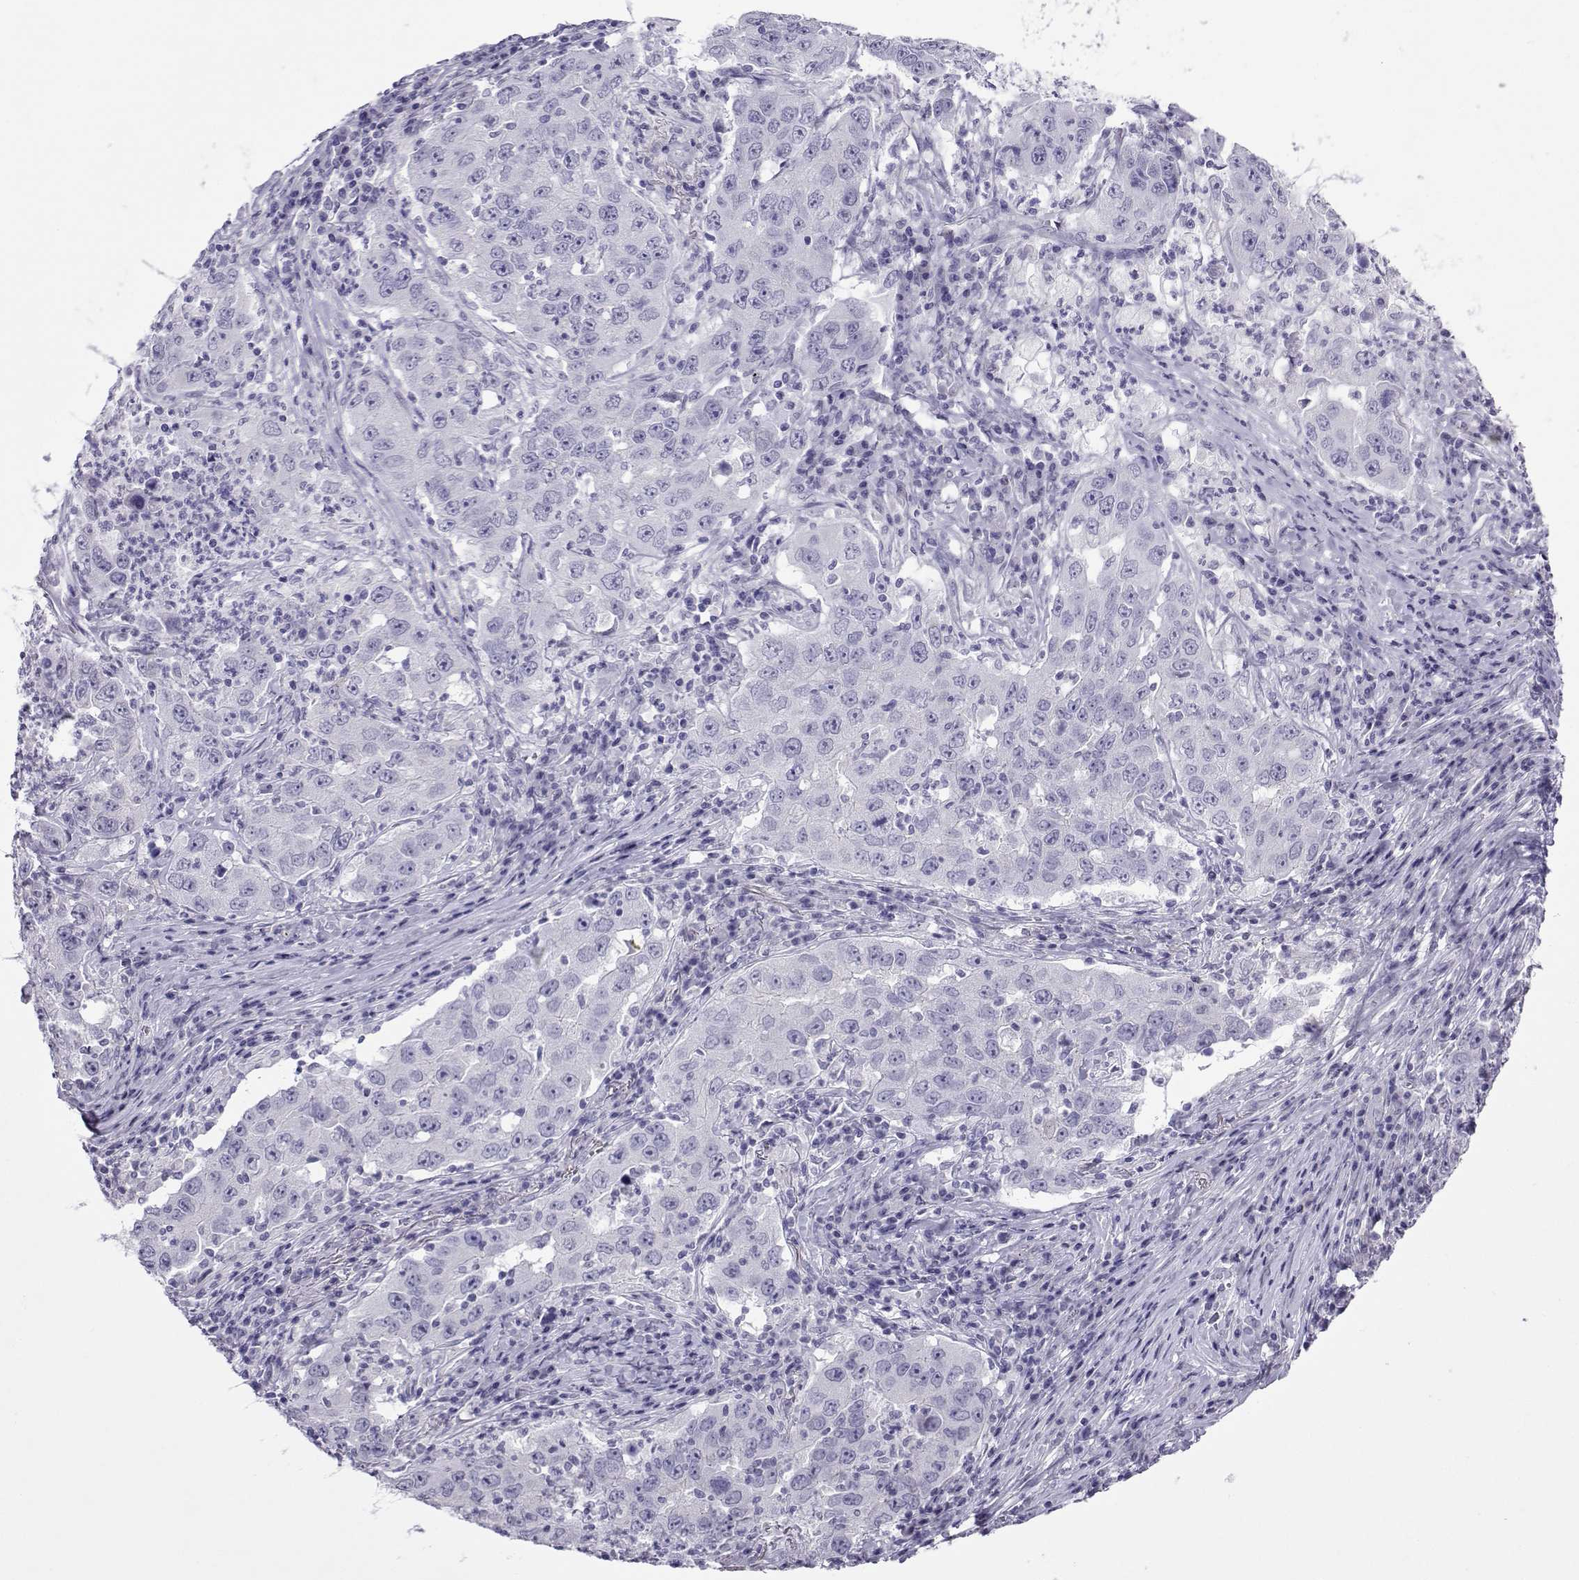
{"staining": {"intensity": "negative", "quantity": "none", "location": "none"}, "tissue": "lung cancer", "cell_type": "Tumor cells", "image_type": "cancer", "snomed": [{"axis": "morphology", "description": "Adenocarcinoma, NOS"}, {"axis": "topography", "description": "Lung"}], "caption": "Micrograph shows no protein staining in tumor cells of adenocarcinoma (lung) tissue.", "gene": "KIF17", "patient": {"sex": "male", "age": 73}}